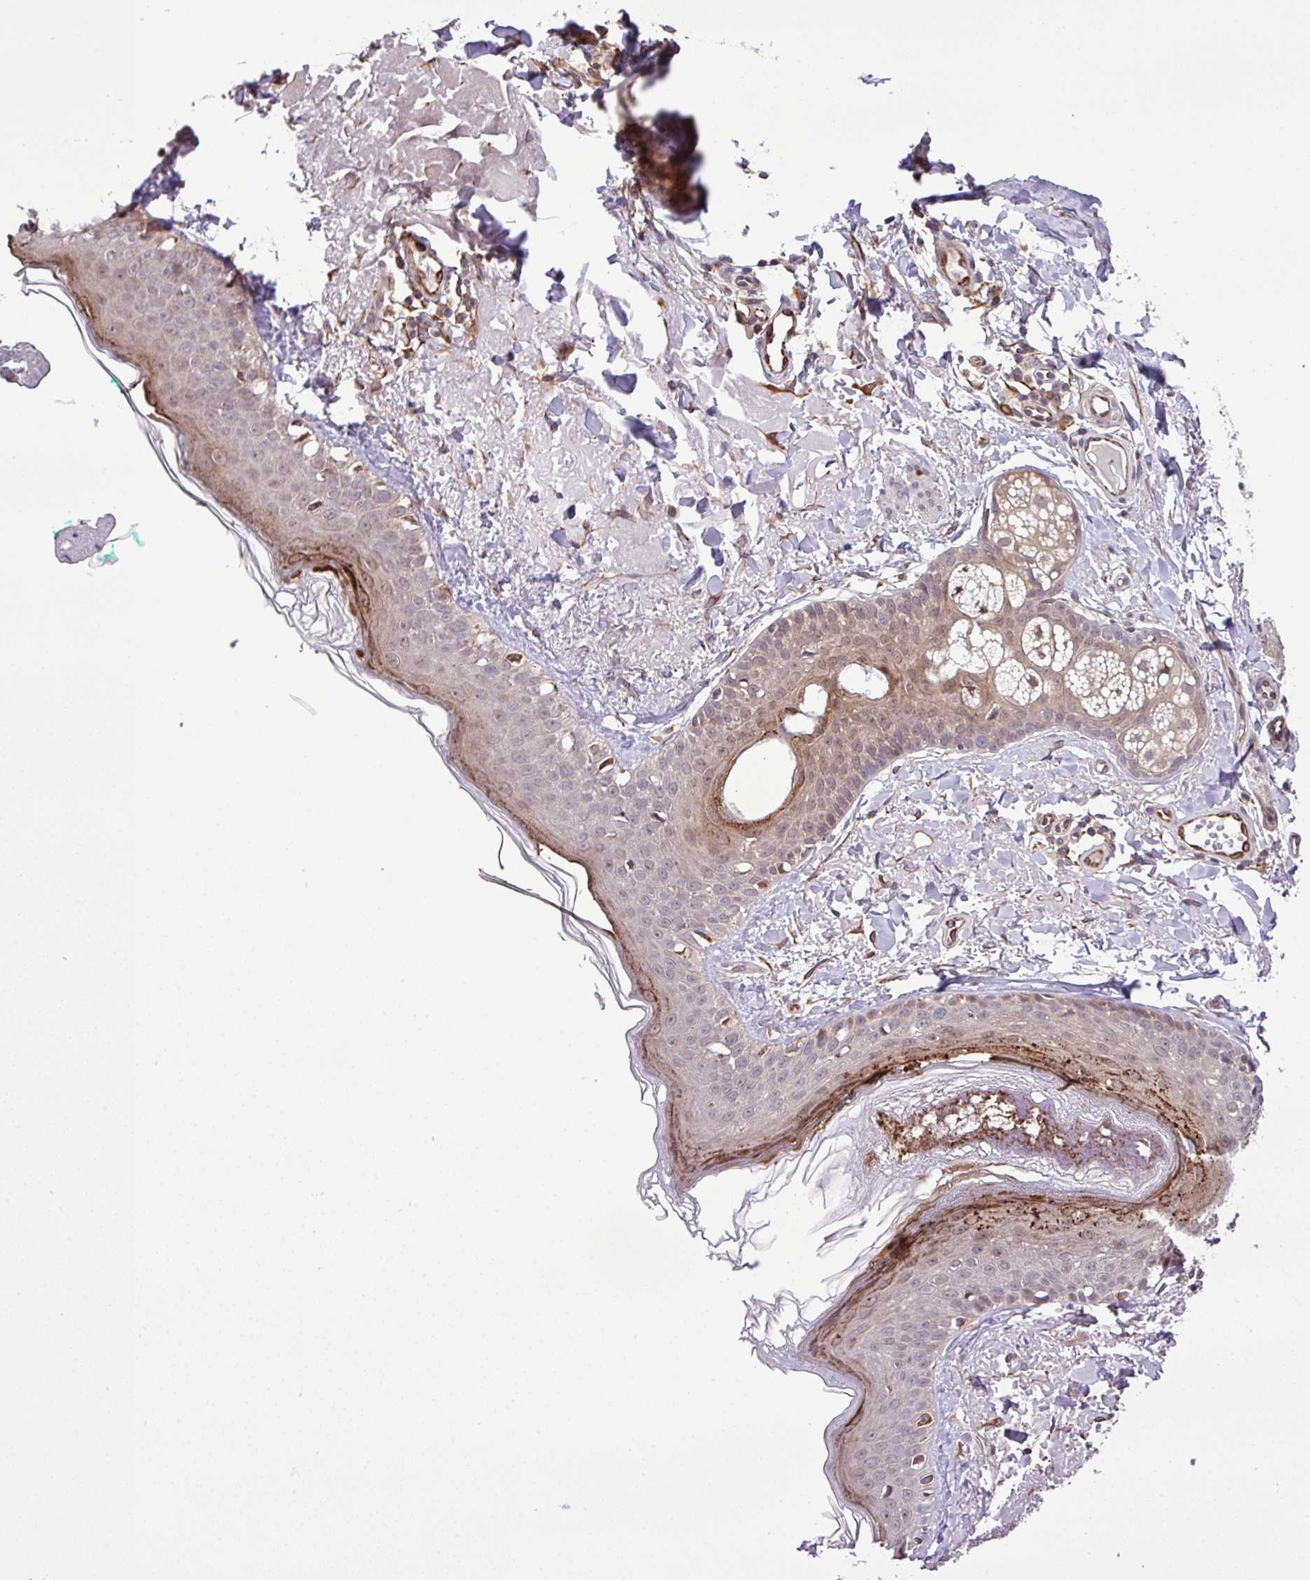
{"staining": {"intensity": "moderate", "quantity": ">75%", "location": "cytoplasmic/membranous"}, "tissue": "skin", "cell_type": "Fibroblasts", "image_type": "normal", "snomed": [{"axis": "morphology", "description": "Normal tissue, NOS"}, {"axis": "morphology", "description": "Malignant melanoma, NOS"}, {"axis": "topography", "description": "Skin"}], "caption": "Protein staining of unremarkable skin displays moderate cytoplasmic/membranous positivity in approximately >75% of fibroblasts.", "gene": "DLGAP4", "patient": {"sex": "male", "age": 80}}